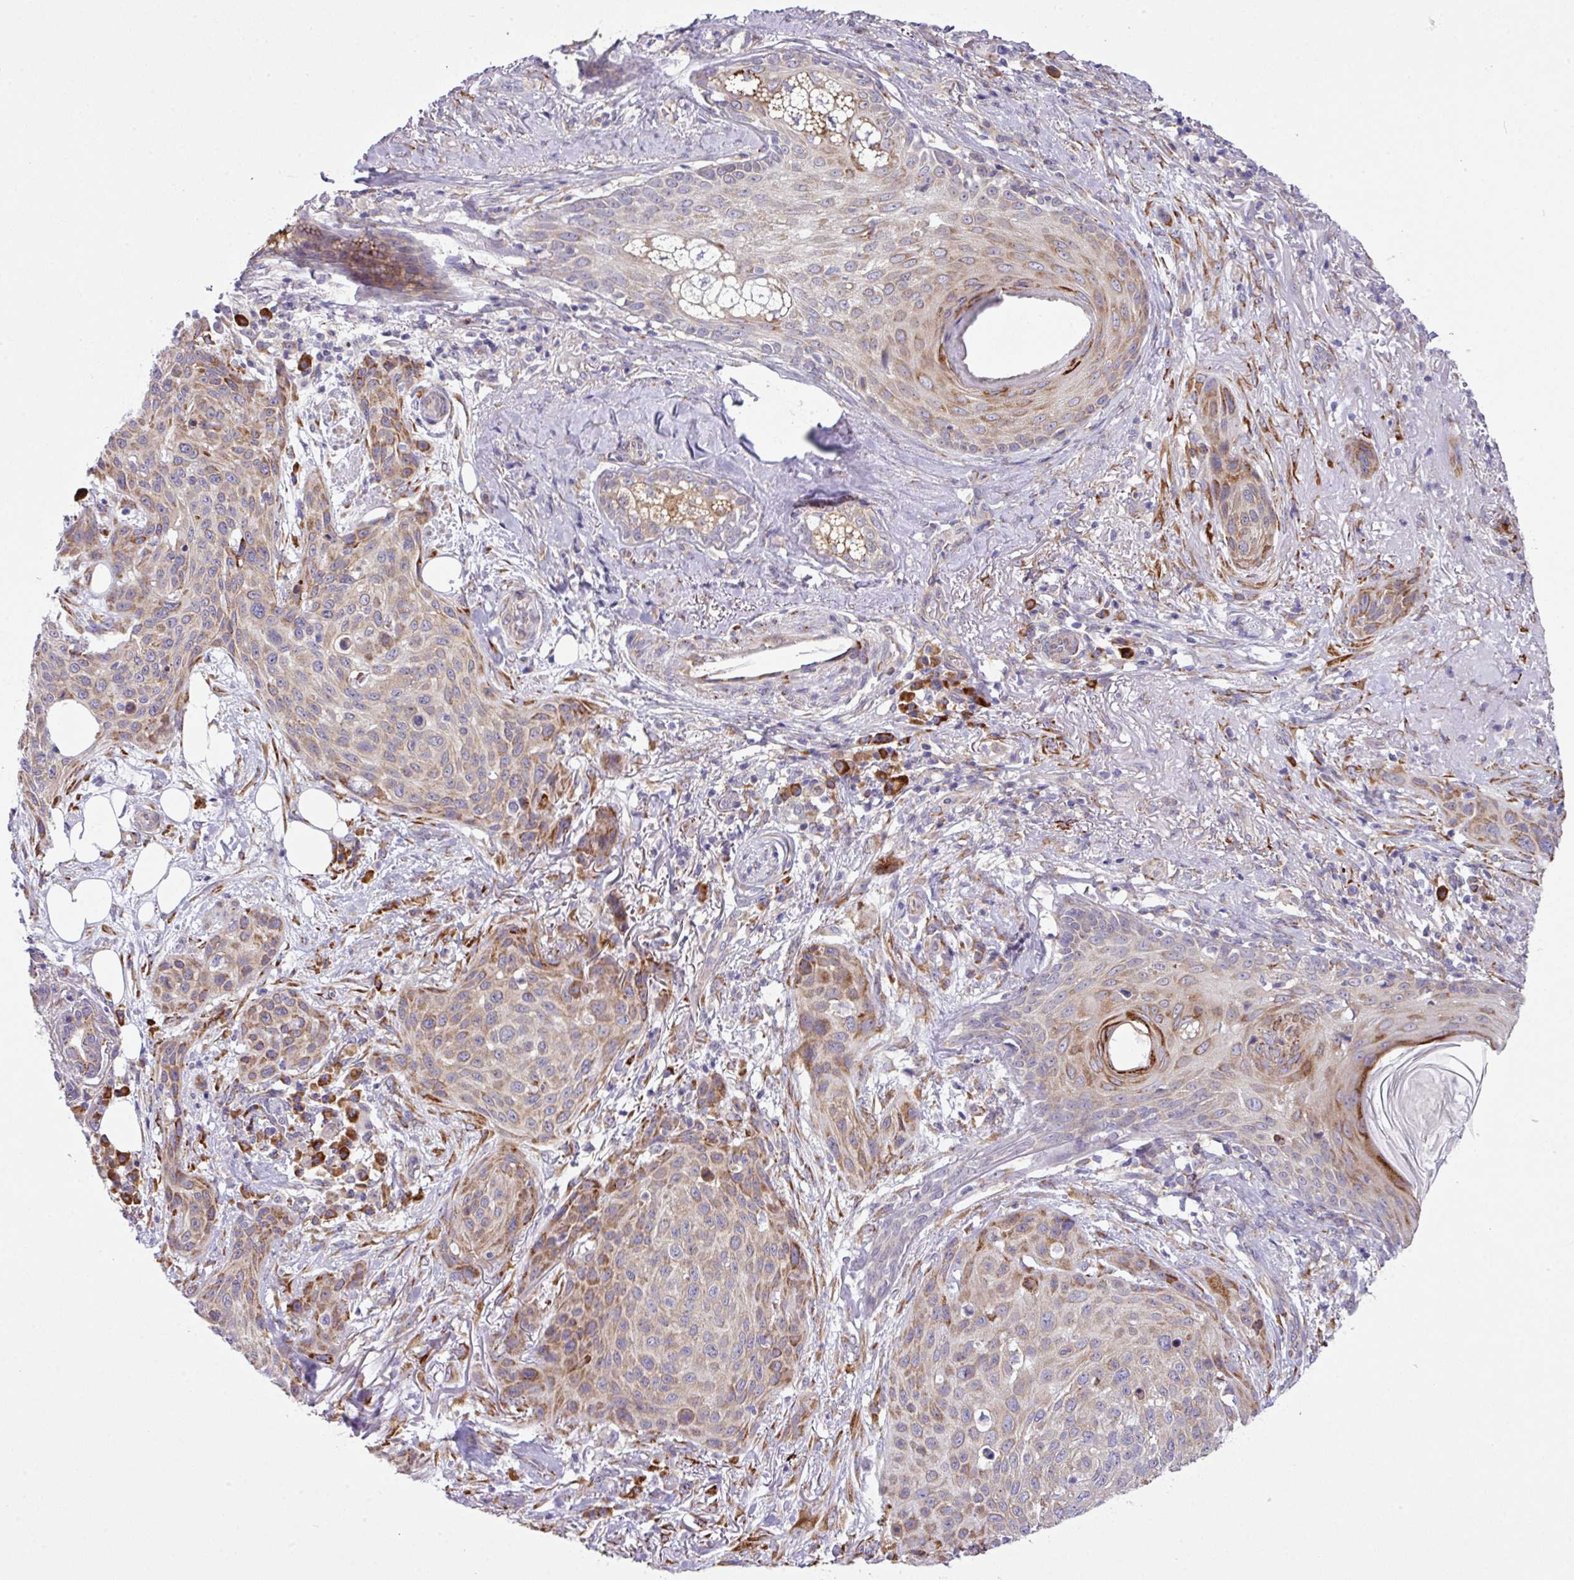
{"staining": {"intensity": "moderate", "quantity": "25%-75%", "location": "cytoplasmic/membranous"}, "tissue": "skin cancer", "cell_type": "Tumor cells", "image_type": "cancer", "snomed": [{"axis": "morphology", "description": "Squamous cell carcinoma, NOS"}, {"axis": "topography", "description": "Skin"}], "caption": "Moderate cytoplasmic/membranous protein positivity is appreciated in approximately 25%-75% of tumor cells in skin squamous cell carcinoma. (DAB IHC, brown staining for protein, blue staining for nuclei).", "gene": "CFAP97", "patient": {"sex": "female", "age": 87}}